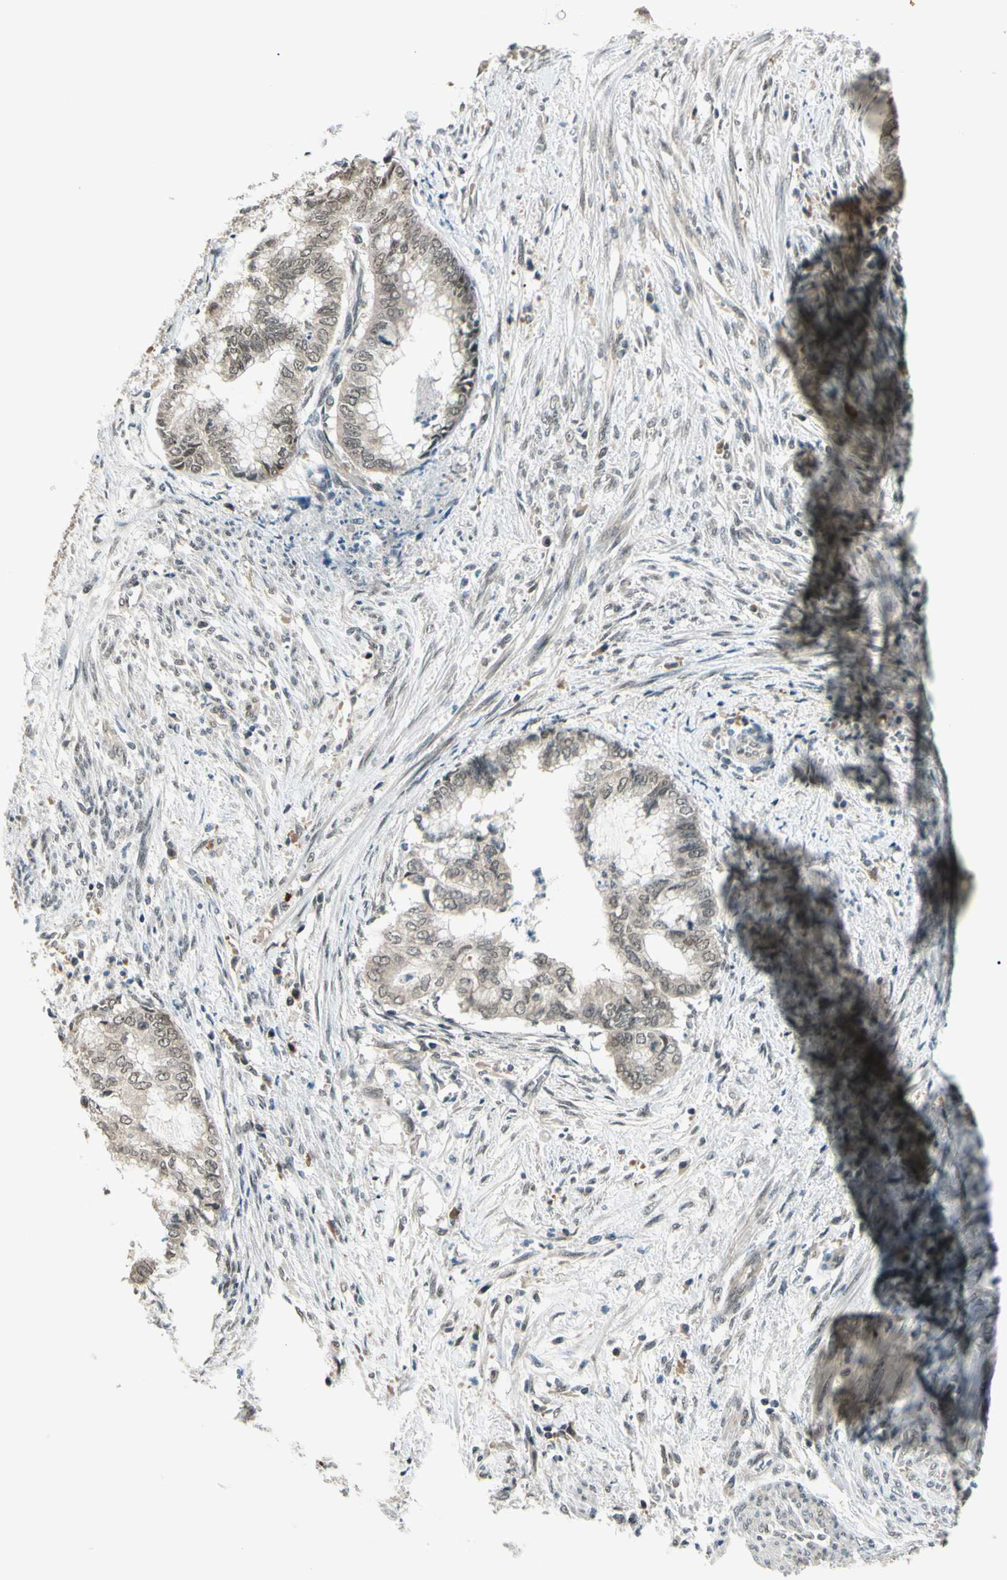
{"staining": {"intensity": "weak", "quantity": "25%-75%", "location": "cytoplasmic/membranous,nuclear"}, "tissue": "endometrial cancer", "cell_type": "Tumor cells", "image_type": "cancer", "snomed": [{"axis": "morphology", "description": "Necrosis, NOS"}, {"axis": "morphology", "description": "Adenocarcinoma, NOS"}, {"axis": "topography", "description": "Endometrium"}], "caption": "Endometrial cancer (adenocarcinoma) tissue demonstrates weak cytoplasmic/membranous and nuclear staining in about 25%-75% of tumor cells, visualized by immunohistochemistry. (brown staining indicates protein expression, while blue staining denotes nuclei).", "gene": "ZSCAN12", "patient": {"sex": "female", "age": 79}}